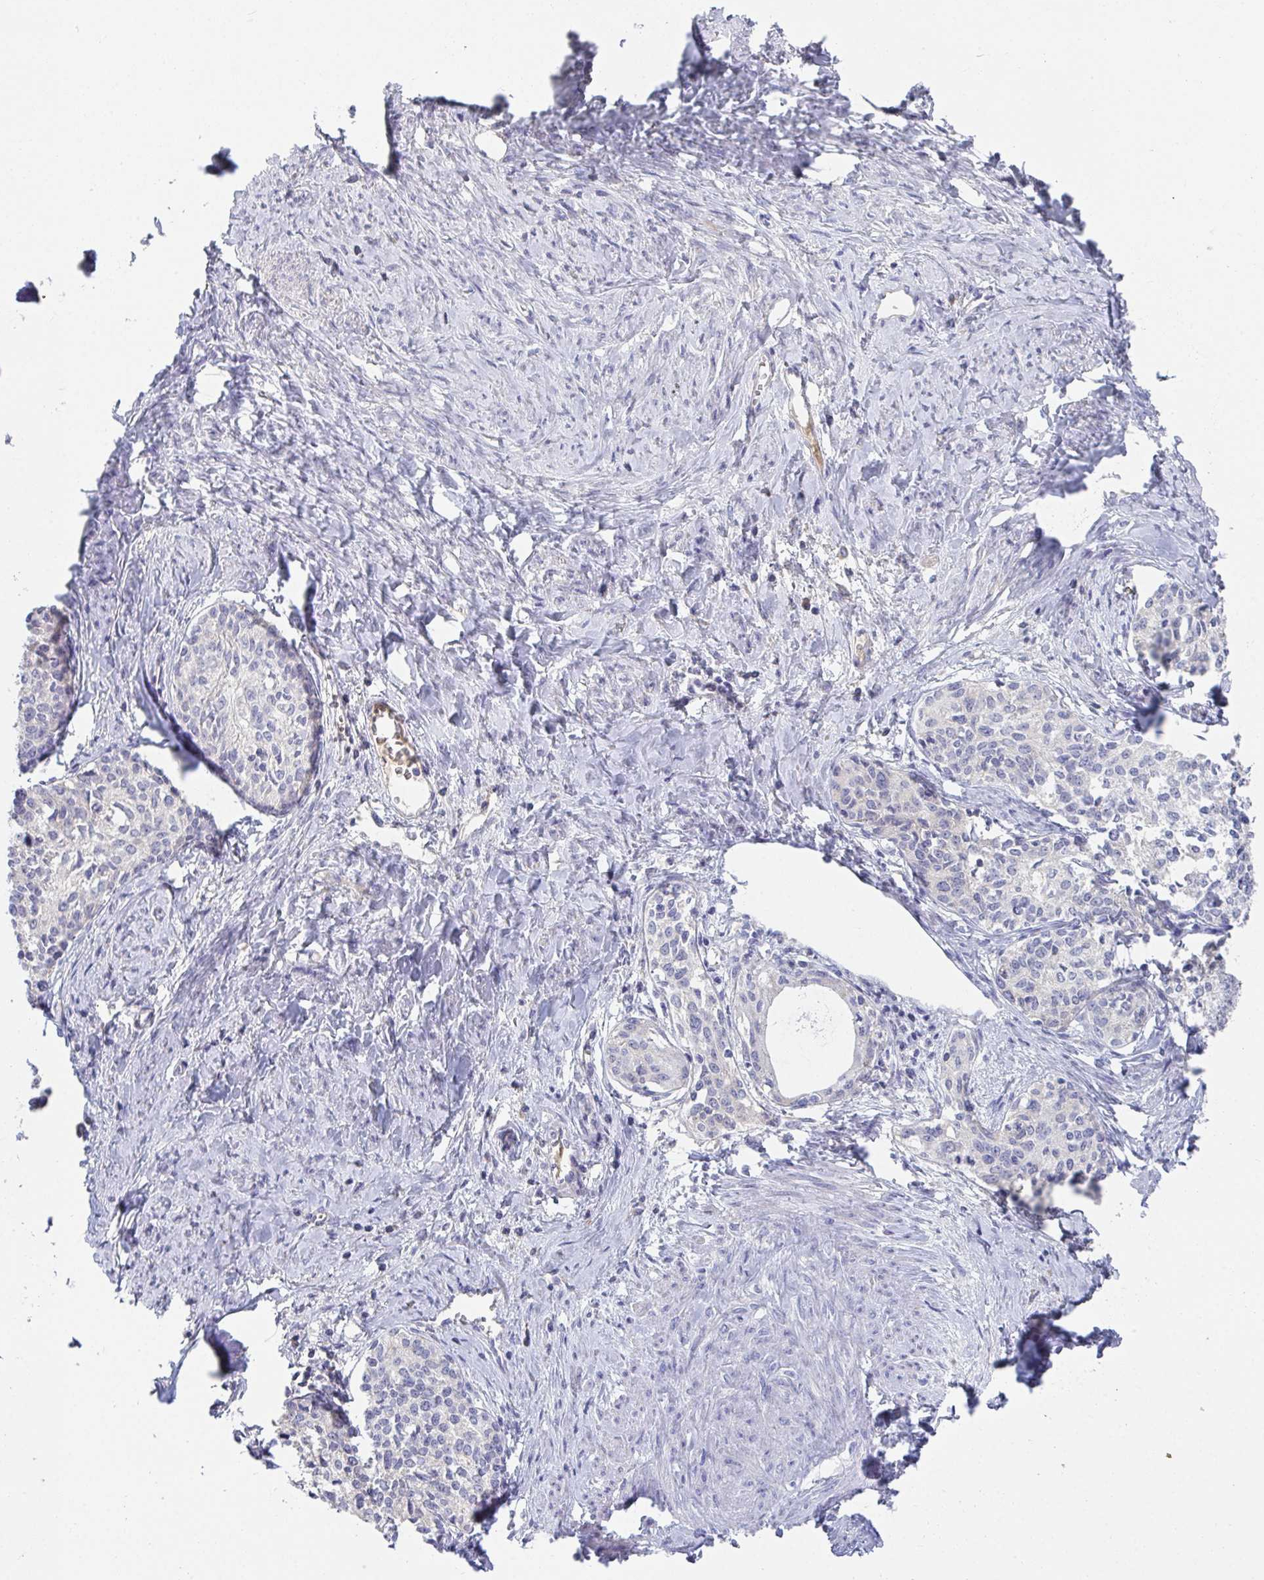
{"staining": {"intensity": "negative", "quantity": "none", "location": "none"}, "tissue": "cervical cancer", "cell_type": "Tumor cells", "image_type": "cancer", "snomed": [{"axis": "morphology", "description": "Squamous cell carcinoma, NOS"}, {"axis": "morphology", "description": "Adenocarcinoma, NOS"}, {"axis": "topography", "description": "Cervix"}], "caption": "There is no significant positivity in tumor cells of squamous cell carcinoma (cervical).", "gene": "ANO5", "patient": {"sex": "female", "age": 52}}